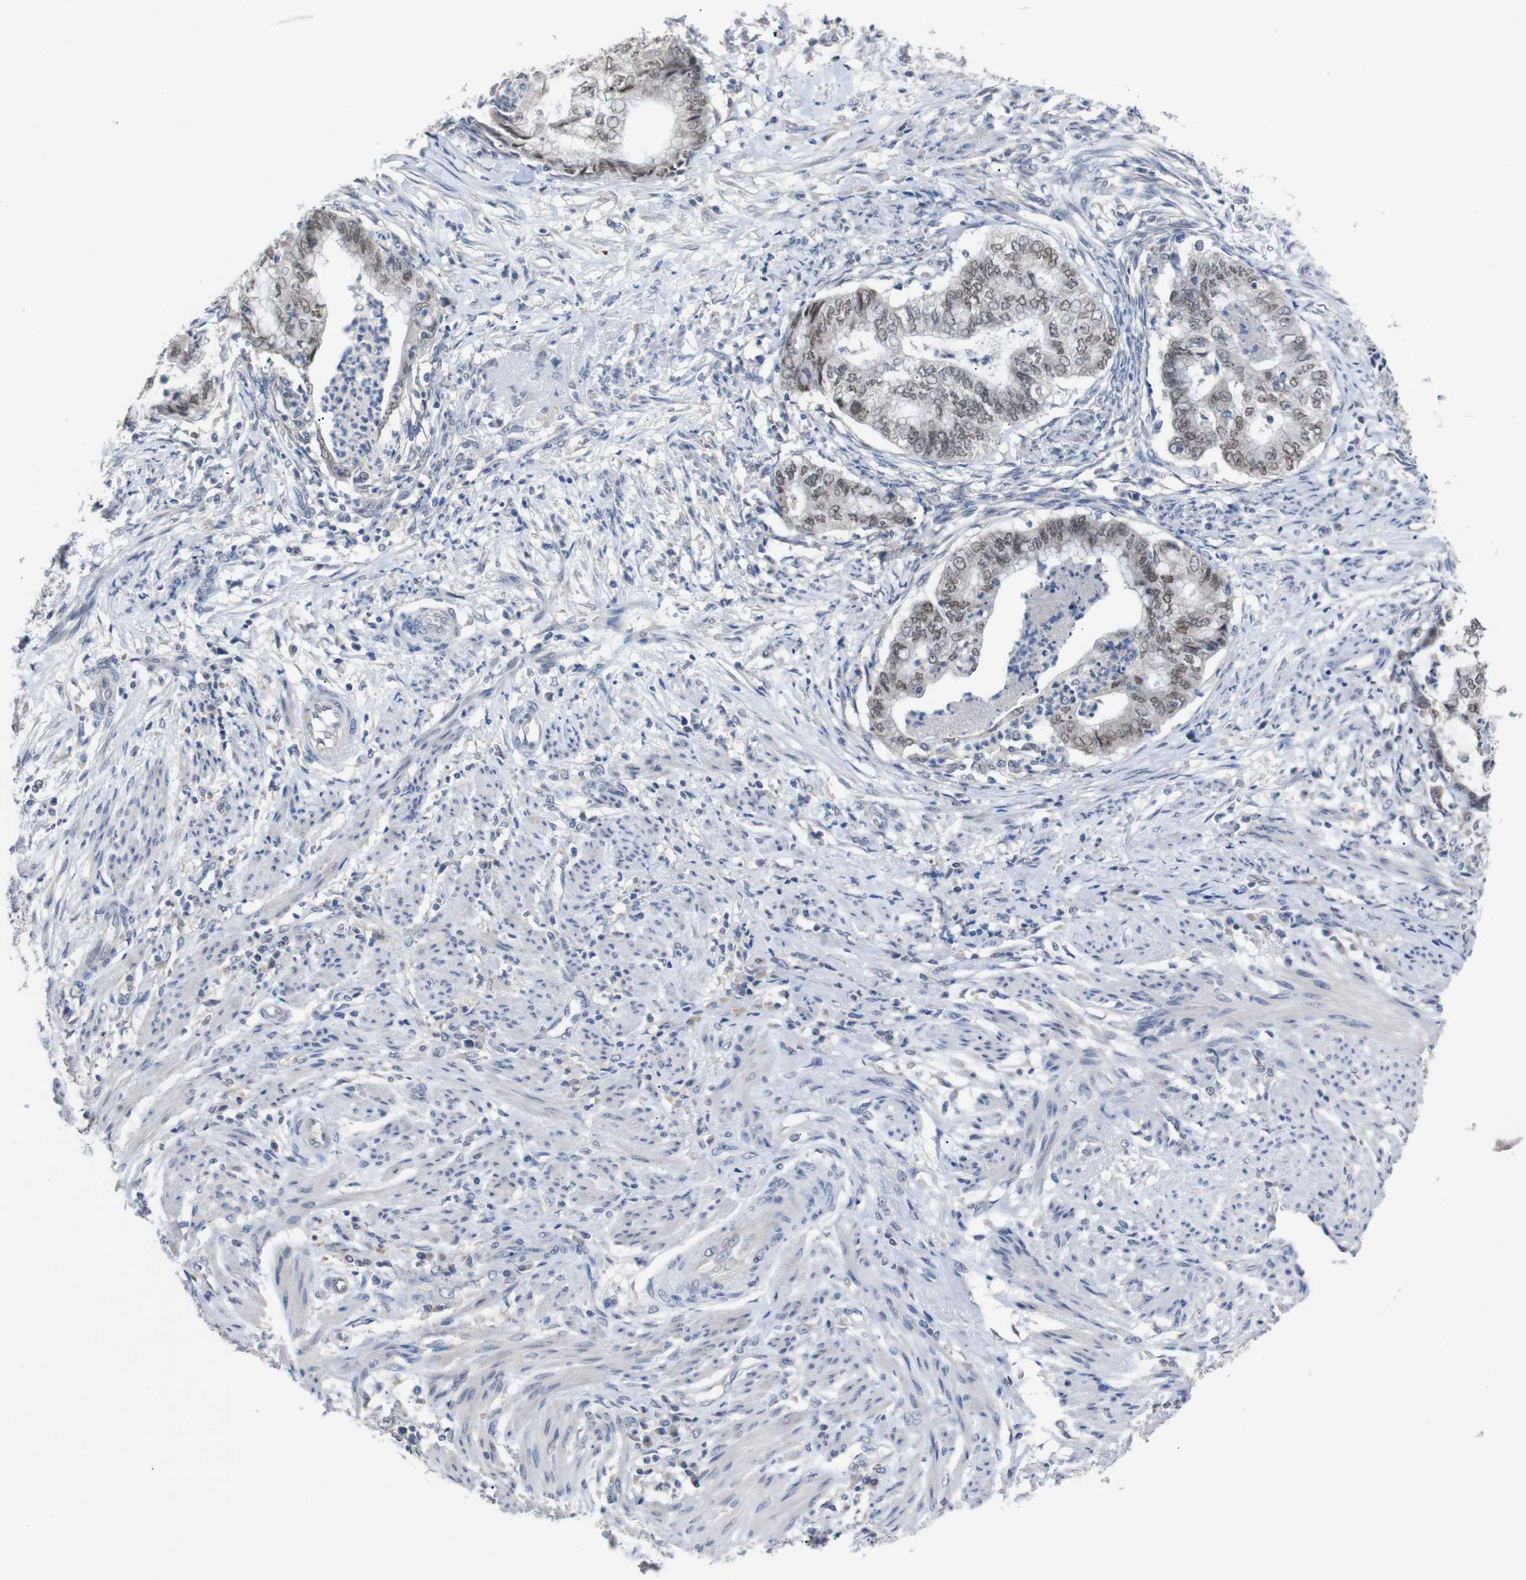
{"staining": {"intensity": "moderate", "quantity": "25%-75%", "location": "nuclear"}, "tissue": "endometrial cancer", "cell_type": "Tumor cells", "image_type": "cancer", "snomed": [{"axis": "morphology", "description": "Necrosis, NOS"}, {"axis": "morphology", "description": "Adenocarcinoma, NOS"}, {"axis": "topography", "description": "Endometrium"}], "caption": "DAB (3,3'-diaminobenzidine) immunohistochemical staining of human endometrial cancer reveals moderate nuclear protein positivity in approximately 25%-75% of tumor cells.", "gene": "HNF1A", "patient": {"sex": "female", "age": 79}}